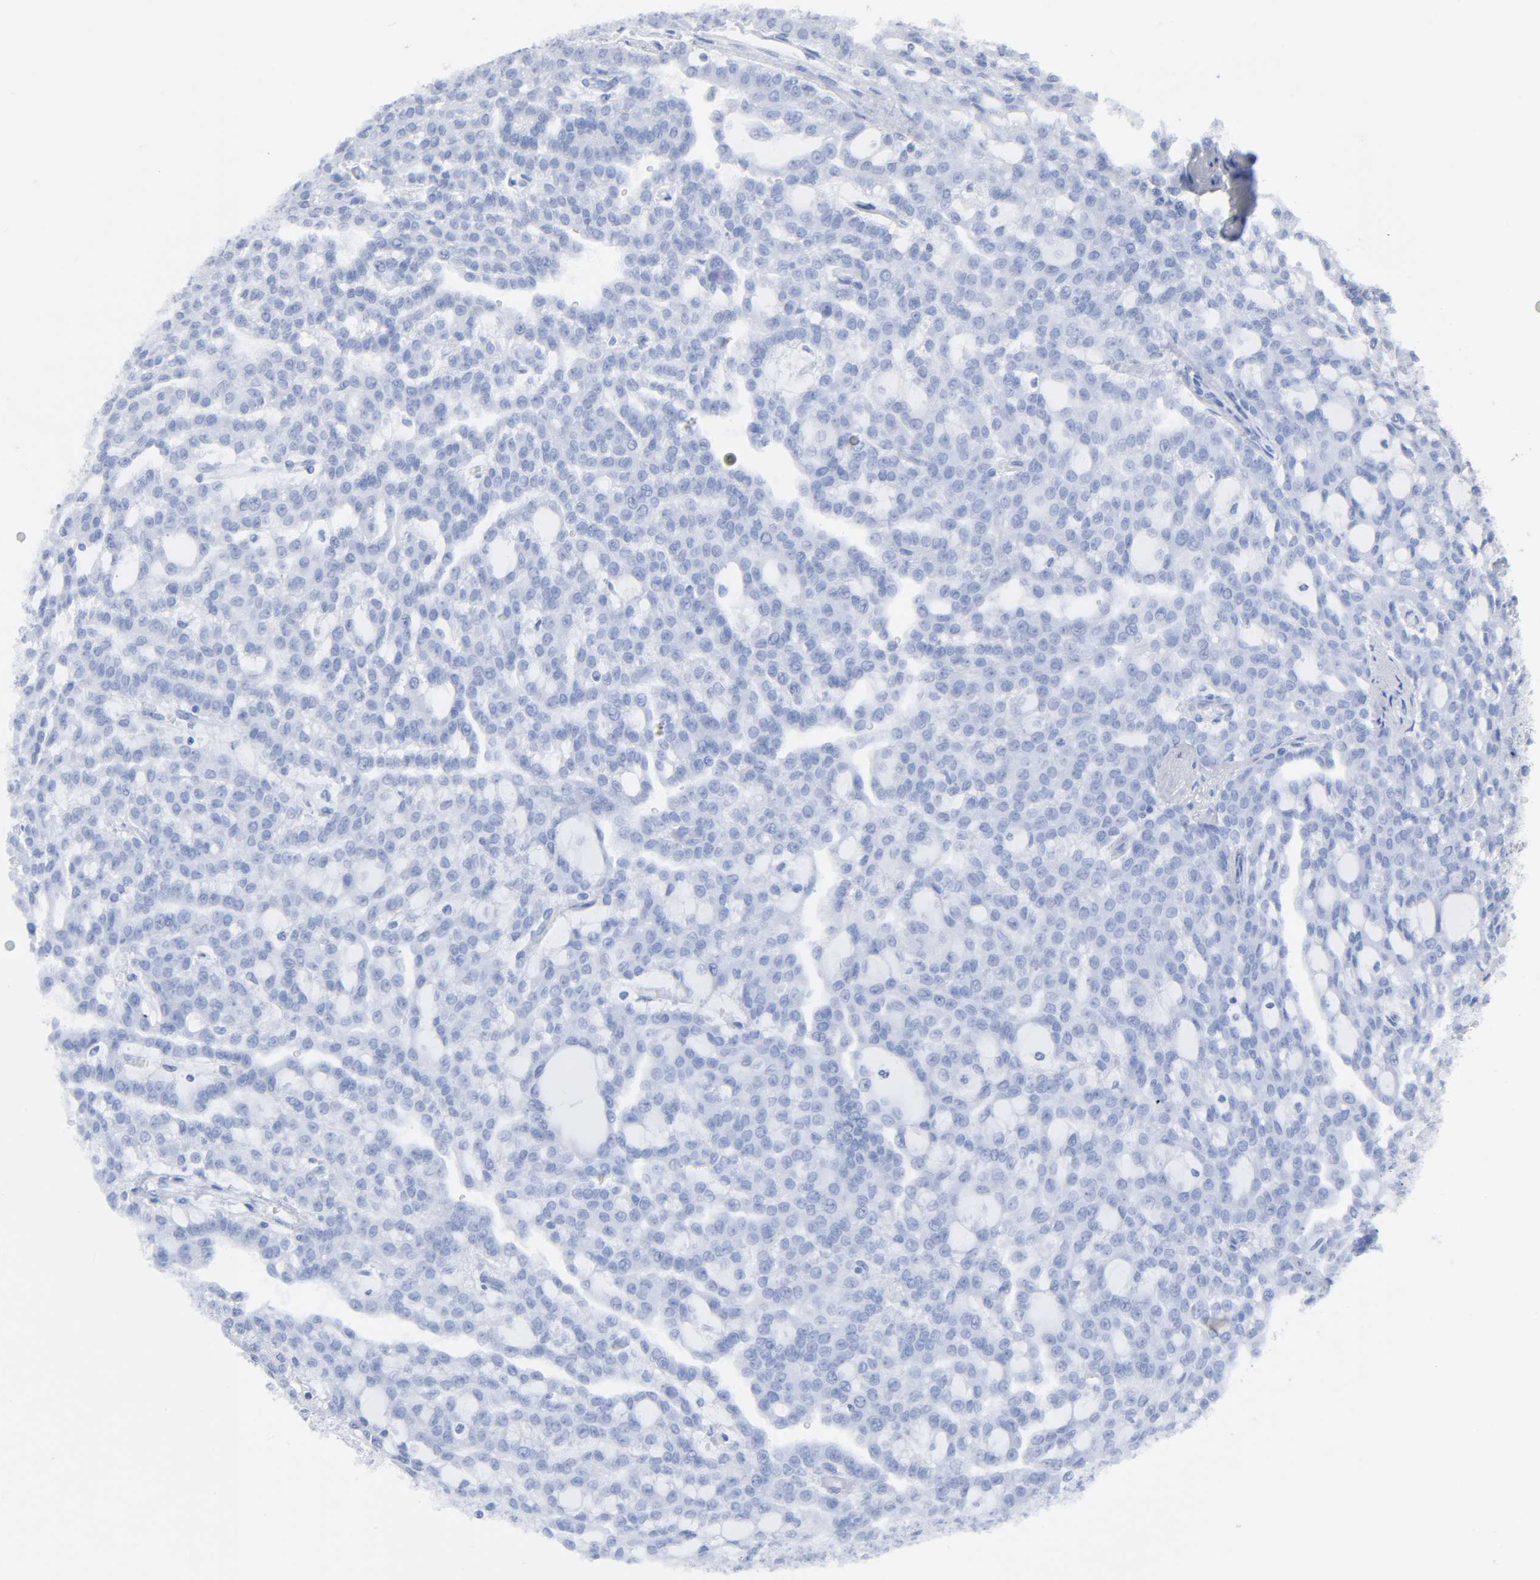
{"staining": {"intensity": "negative", "quantity": "none", "location": "none"}, "tissue": "renal cancer", "cell_type": "Tumor cells", "image_type": "cancer", "snomed": [{"axis": "morphology", "description": "Adenocarcinoma, NOS"}, {"axis": "topography", "description": "Kidney"}], "caption": "An immunohistochemistry (IHC) image of renal cancer (adenocarcinoma) is shown. There is no staining in tumor cells of renal cancer (adenocarcinoma). (Immunohistochemistry, brightfield microscopy, high magnification).", "gene": "SYT16", "patient": {"sex": "male", "age": 63}}